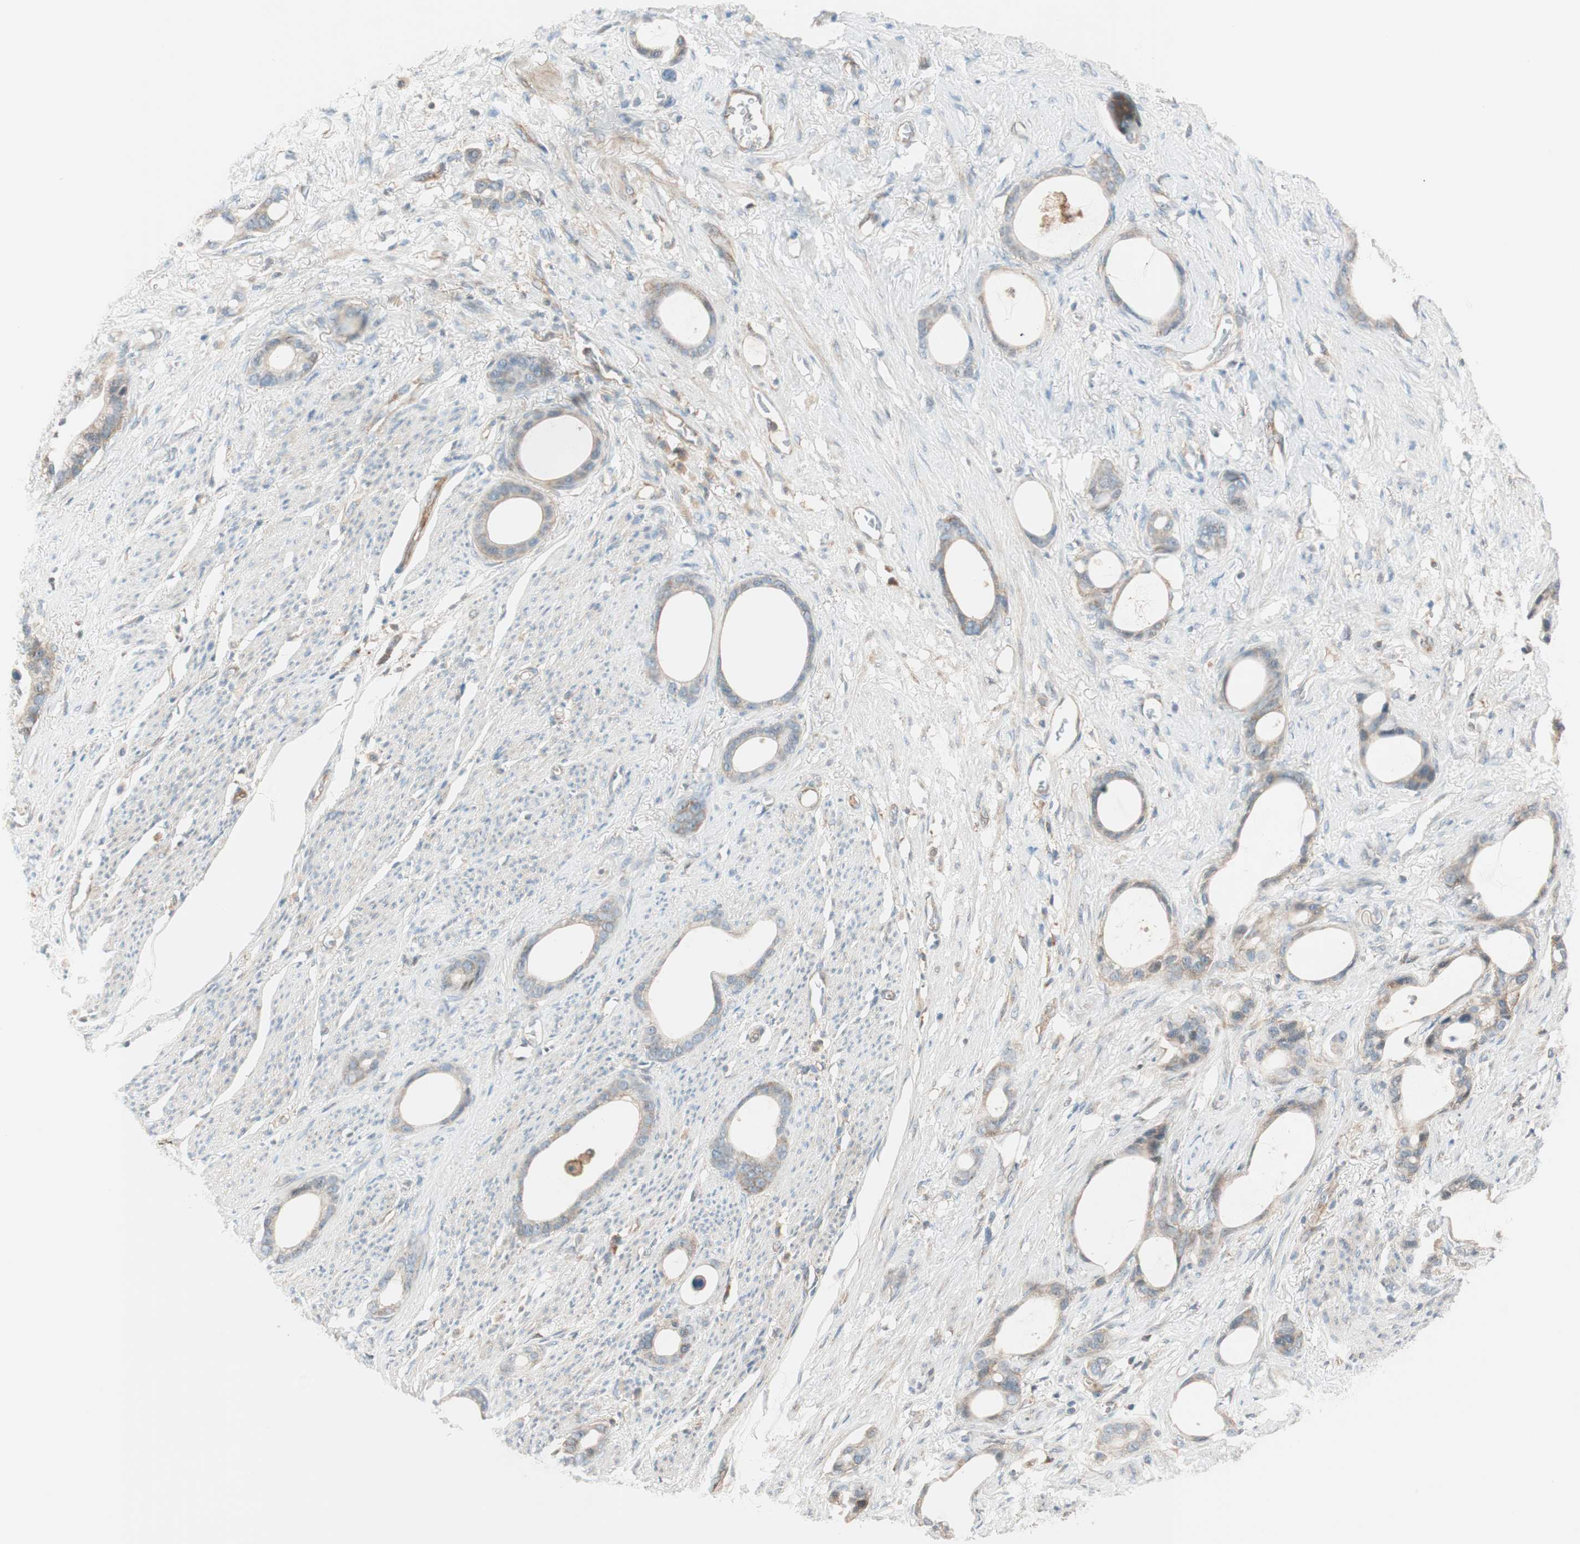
{"staining": {"intensity": "weak", "quantity": ">75%", "location": "cytoplasmic/membranous"}, "tissue": "stomach cancer", "cell_type": "Tumor cells", "image_type": "cancer", "snomed": [{"axis": "morphology", "description": "Adenocarcinoma, NOS"}, {"axis": "topography", "description": "Stomach"}], "caption": "Immunohistochemical staining of human stomach adenocarcinoma displays weak cytoplasmic/membranous protein staining in about >75% of tumor cells.", "gene": "ABI1", "patient": {"sex": "female", "age": 75}}